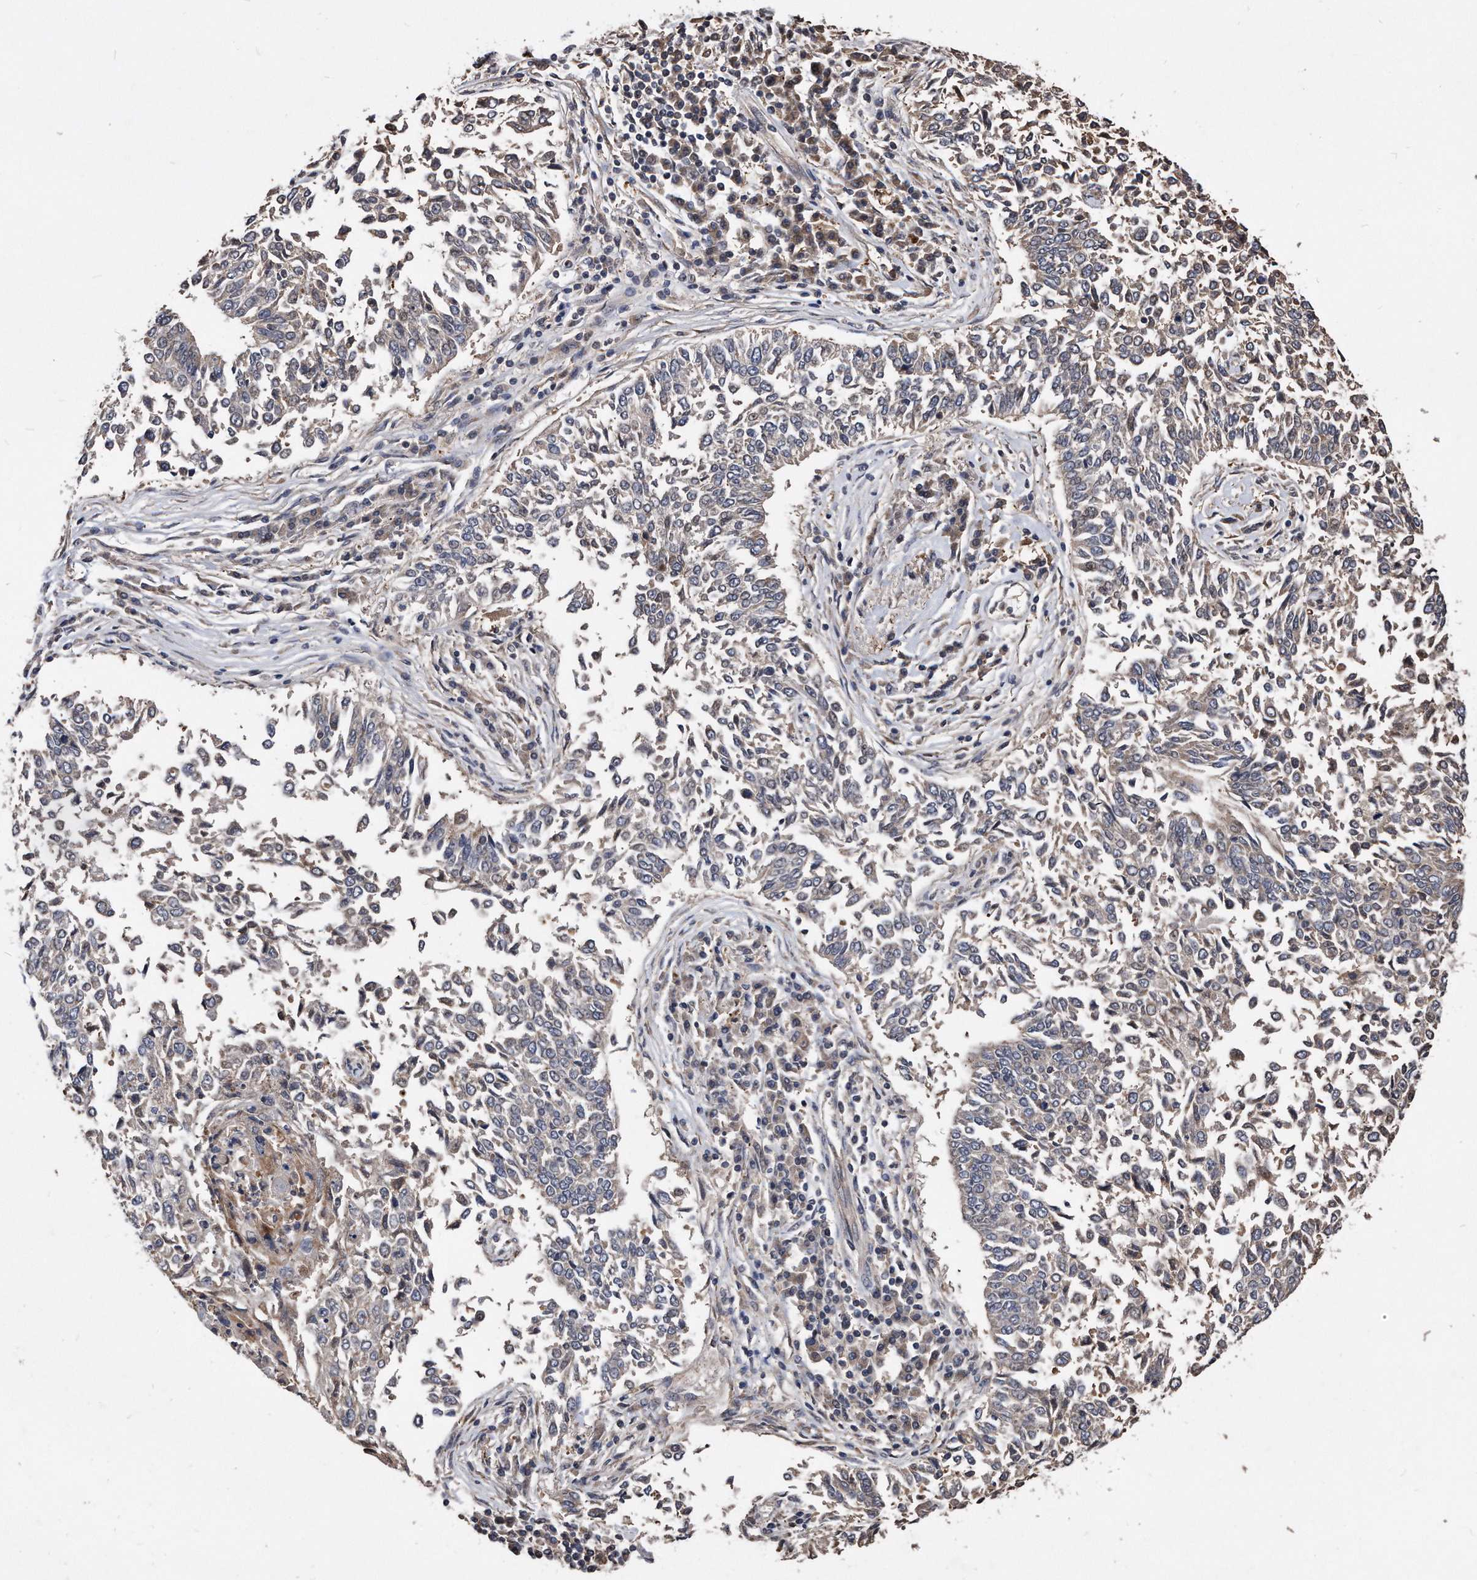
{"staining": {"intensity": "weak", "quantity": "<25%", "location": "cytoplasmic/membranous"}, "tissue": "lung cancer", "cell_type": "Tumor cells", "image_type": "cancer", "snomed": [{"axis": "morphology", "description": "Normal tissue, NOS"}, {"axis": "morphology", "description": "Squamous cell carcinoma, NOS"}, {"axis": "topography", "description": "Cartilage tissue"}, {"axis": "topography", "description": "Bronchus"}, {"axis": "topography", "description": "Lung"}, {"axis": "topography", "description": "Peripheral nerve tissue"}], "caption": "Tumor cells are negative for protein expression in human lung cancer (squamous cell carcinoma).", "gene": "IL20RA", "patient": {"sex": "female", "age": 49}}